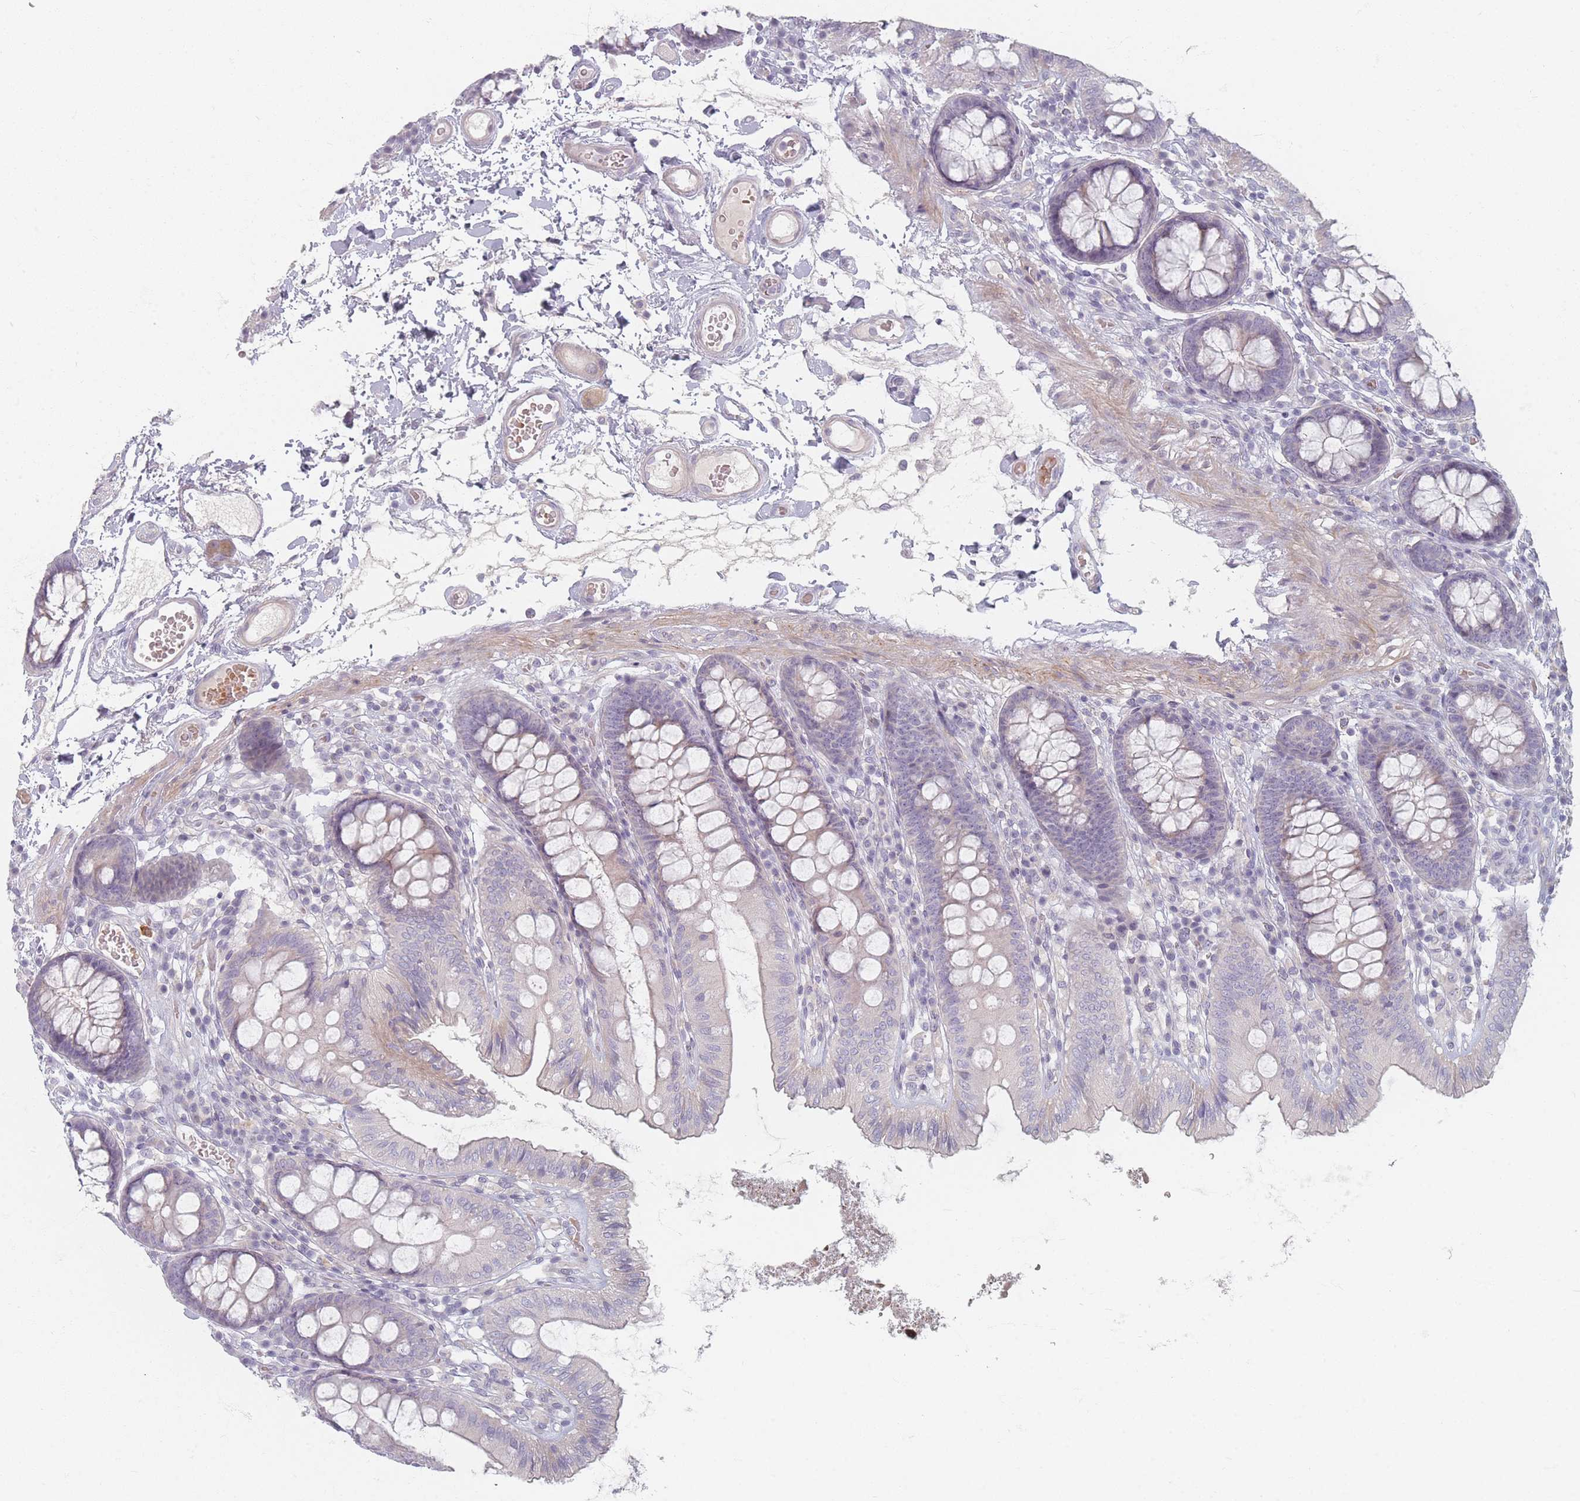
{"staining": {"intensity": "negative", "quantity": "none", "location": "none"}, "tissue": "colon", "cell_type": "Endothelial cells", "image_type": "normal", "snomed": [{"axis": "morphology", "description": "Normal tissue, NOS"}, {"axis": "topography", "description": "Colon"}], "caption": "Endothelial cells show no significant protein expression in unremarkable colon. (DAB immunohistochemistry visualized using brightfield microscopy, high magnification).", "gene": "TMOD1", "patient": {"sex": "male", "age": 84}}